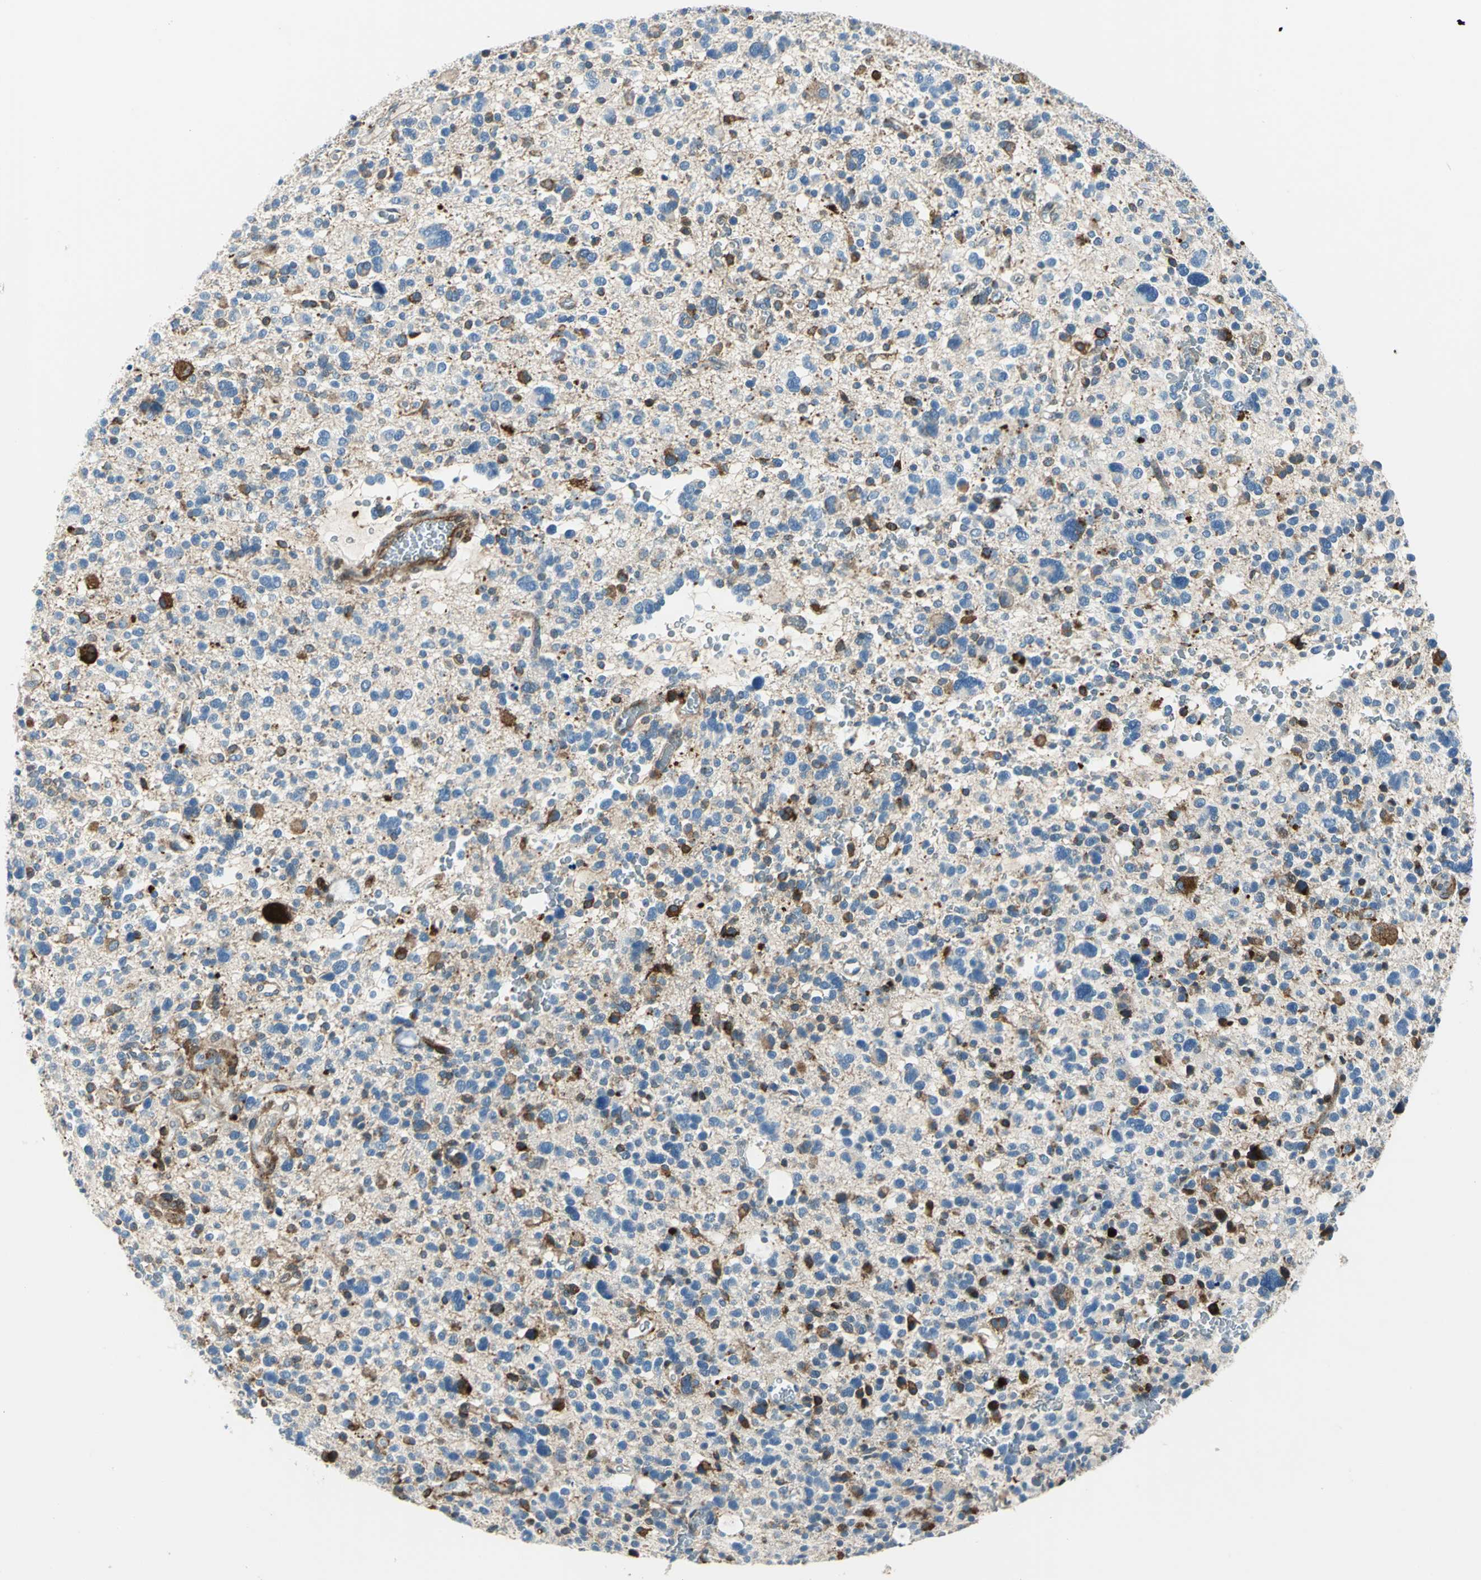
{"staining": {"intensity": "moderate", "quantity": "25%-75%", "location": "cytoplasmic/membranous"}, "tissue": "glioma", "cell_type": "Tumor cells", "image_type": "cancer", "snomed": [{"axis": "morphology", "description": "Glioma, malignant, High grade"}, {"axis": "topography", "description": "Brain"}], "caption": "Glioma stained for a protein (brown) shows moderate cytoplasmic/membranous positive positivity in about 25%-75% of tumor cells.", "gene": "HSPB1", "patient": {"sex": "male", "age": 48}}